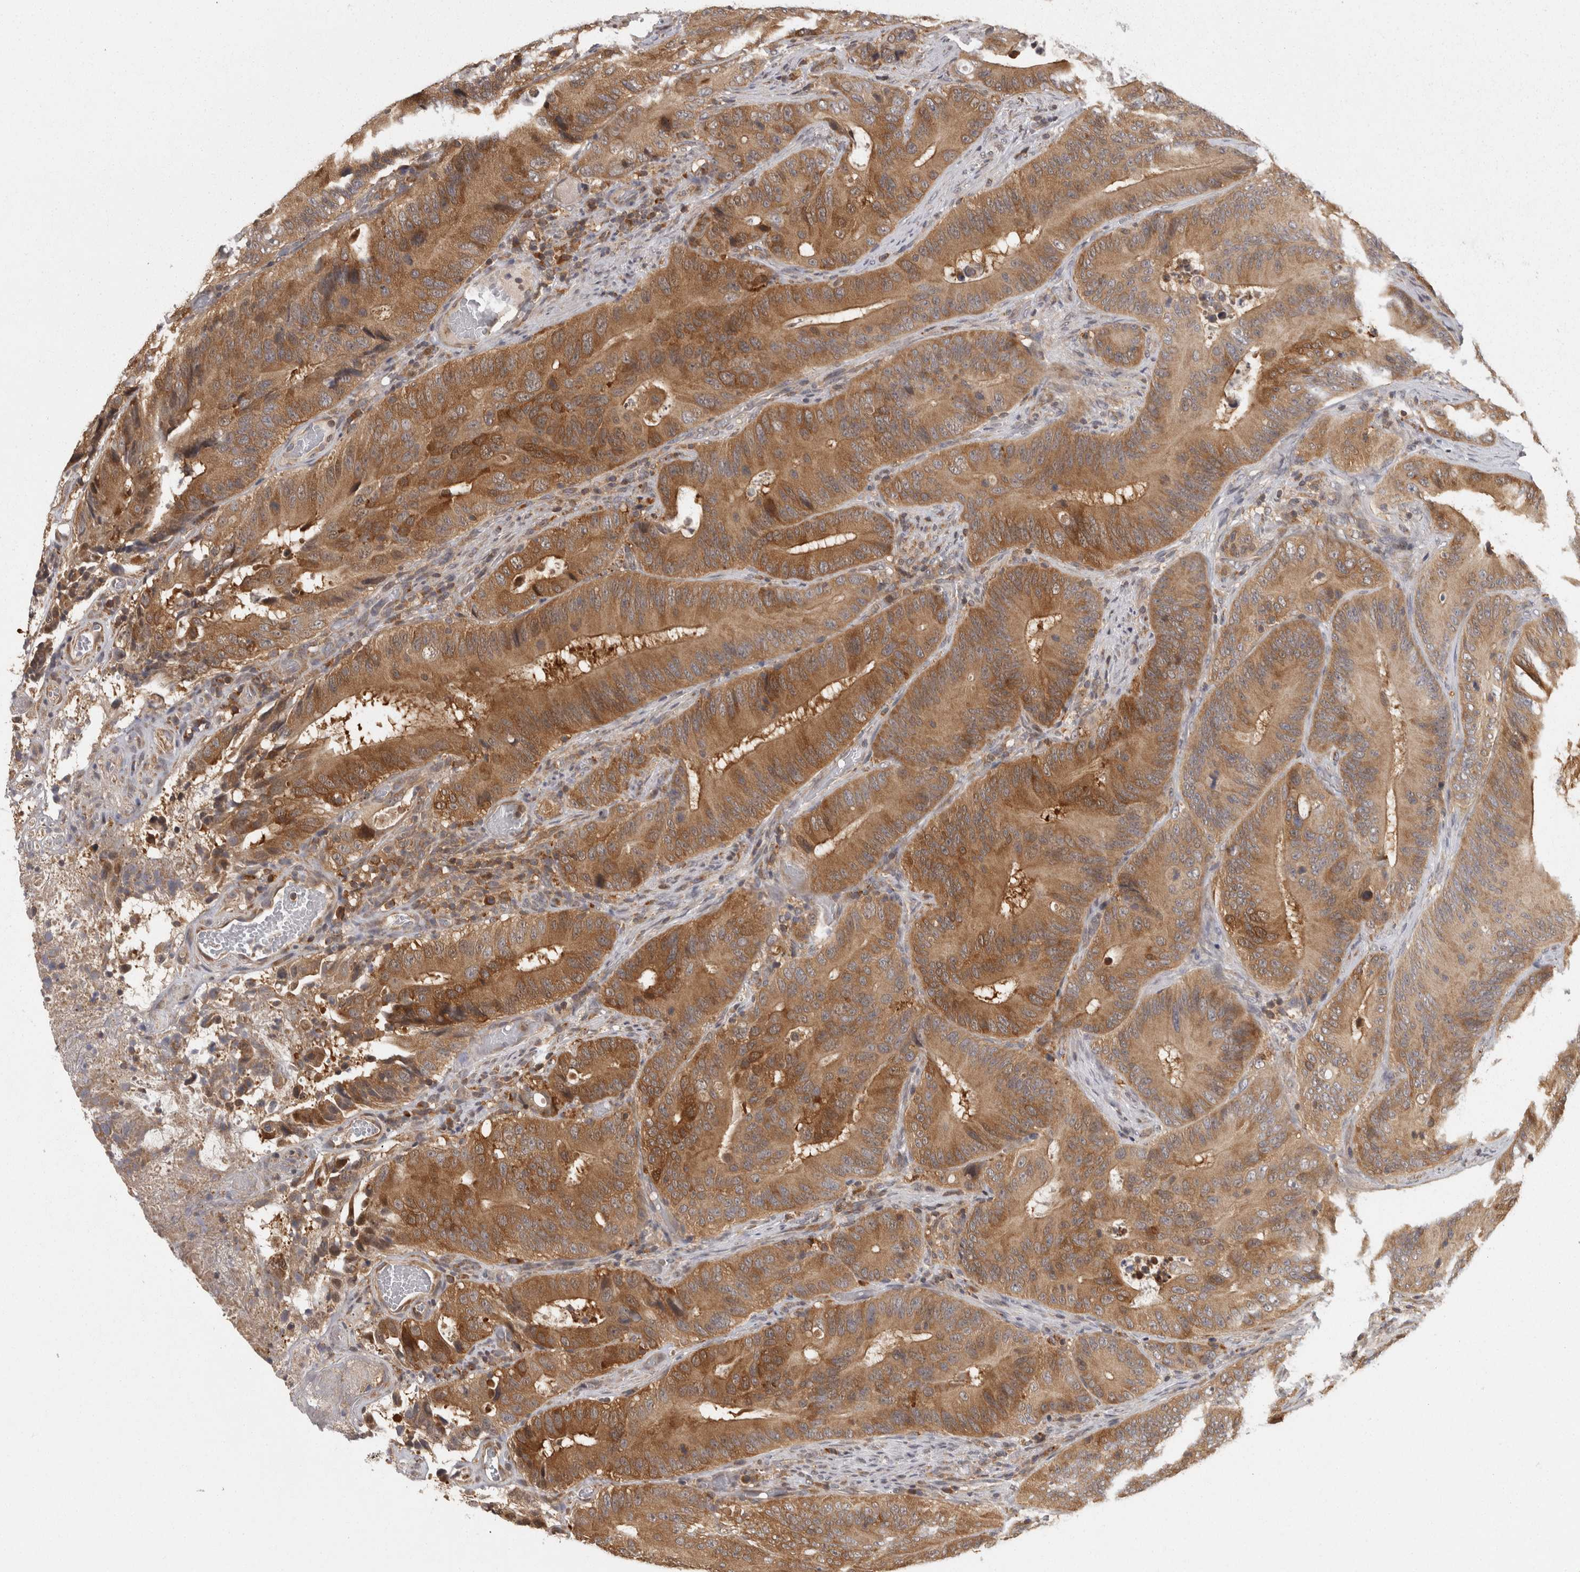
{"staining": {"intensity": "moderate", "quantity": "25%-75%", "location": "cytoplasmic/membranous"}, "tissue": "colorectal cancer", "cell_type": "Tumor cells", "image_type": "cancer", "snomed": [{"axis": "morphology", "description": "Adenocarcinoma, NOS"}, {"axis": "topography", "description": "Colon"}], "caption": "Tumor cells reveal medium levels of moderate cytoplasmic/membranous staining in about 25%-75% of cells in adenocarcinoma (colorectal).", "gene": "ACAT2", "patient": {"sex": "male", "age": 83}}